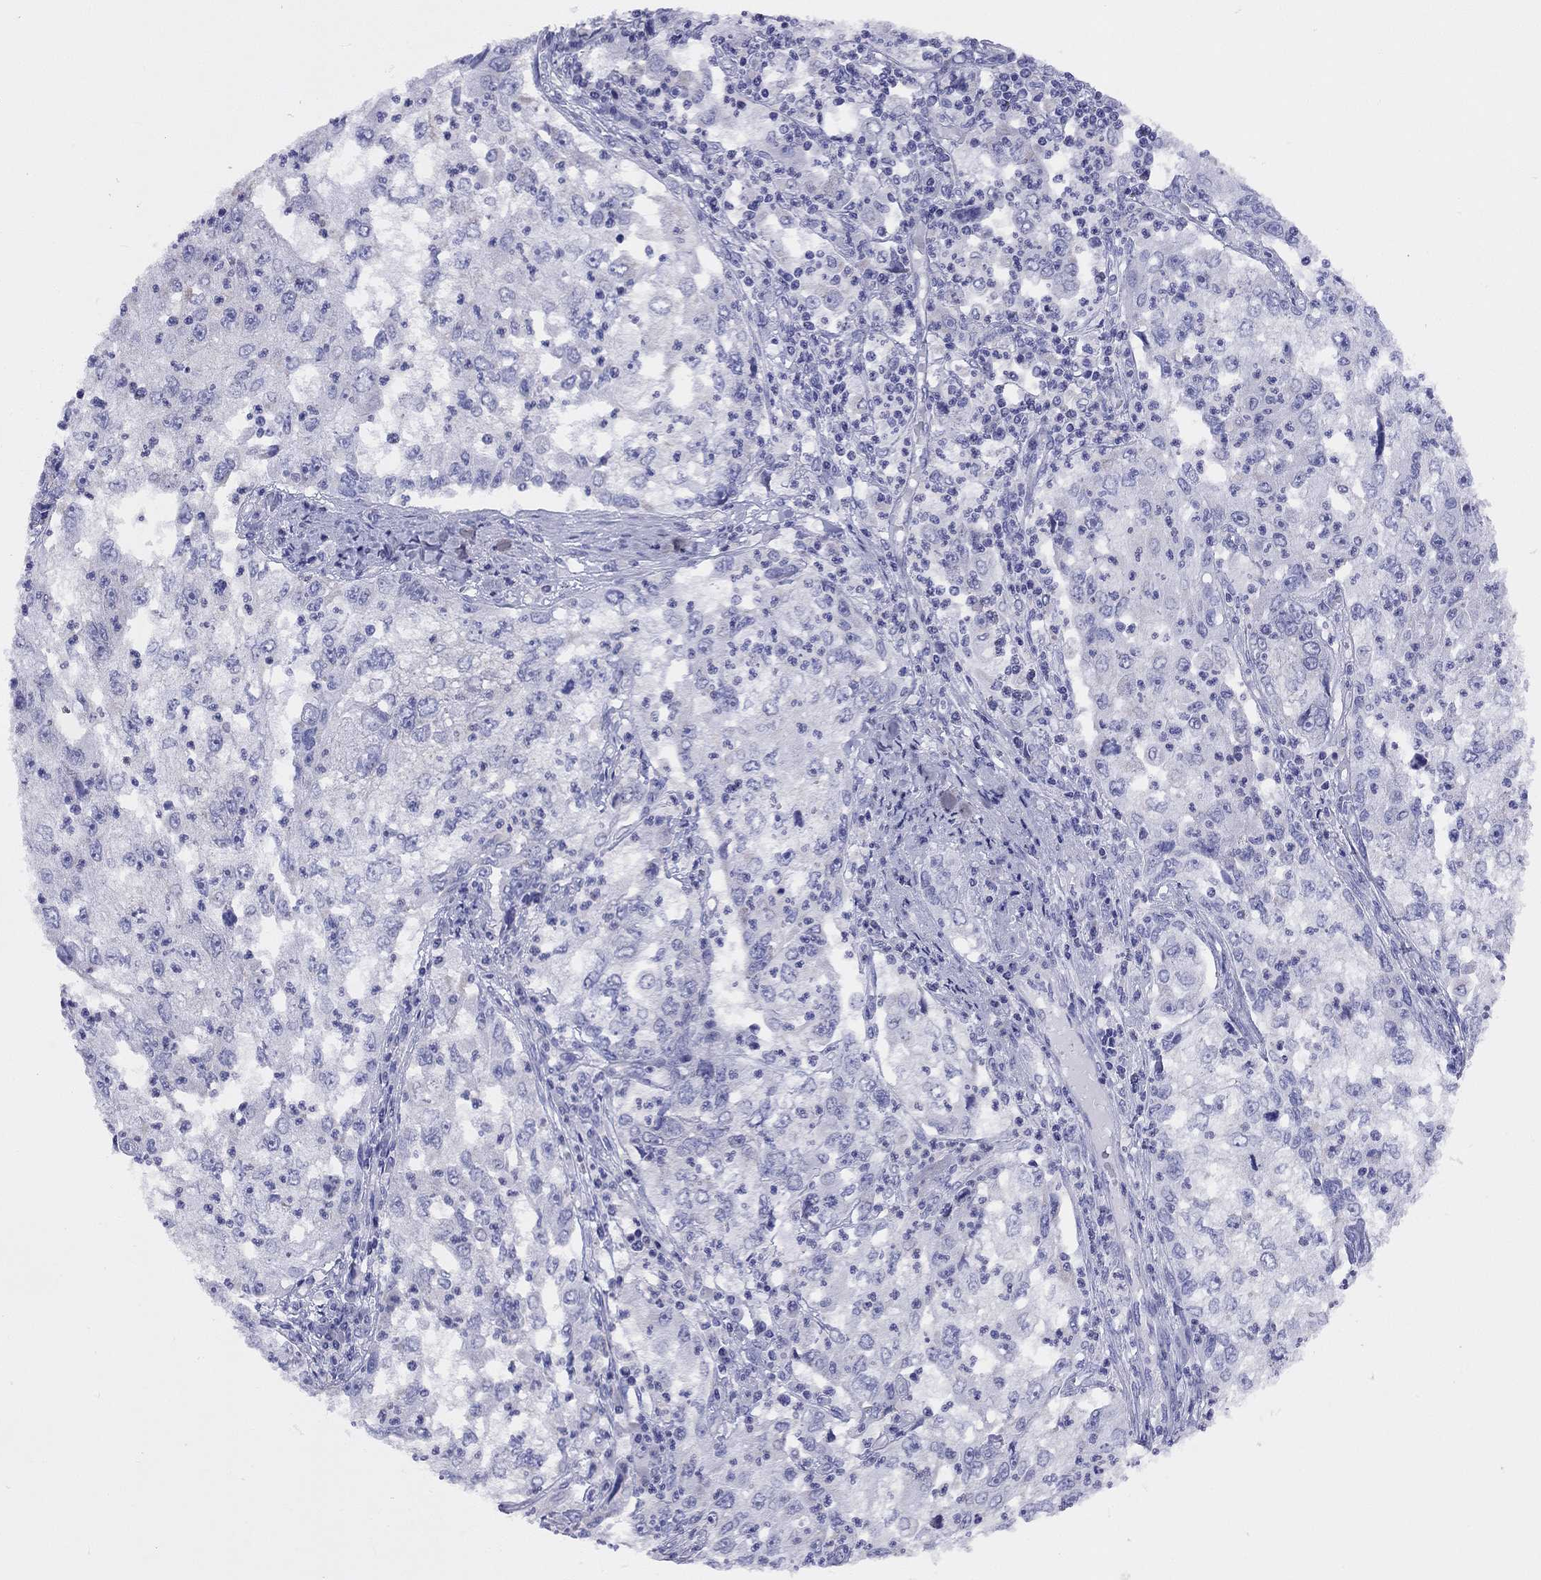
{"staining": {"intensity": "negative", "quantity": "none", "location": "none"}, "tissue": "cervical cancer", "cell_type": "Tumor cells", "image_type": "cancer", "snomed": [{"axis": "morphology", "description": "Squamous cell carcinoma, NOS"}, {"axis": "topography", "description": "Cervix"}], "caption": "Protein analysis of cervical squamous cell carcinoma reveals no significant staining in tumor cells.", "gene": "DPY19L2", "patient": {"sex": "female", "age": 36}}